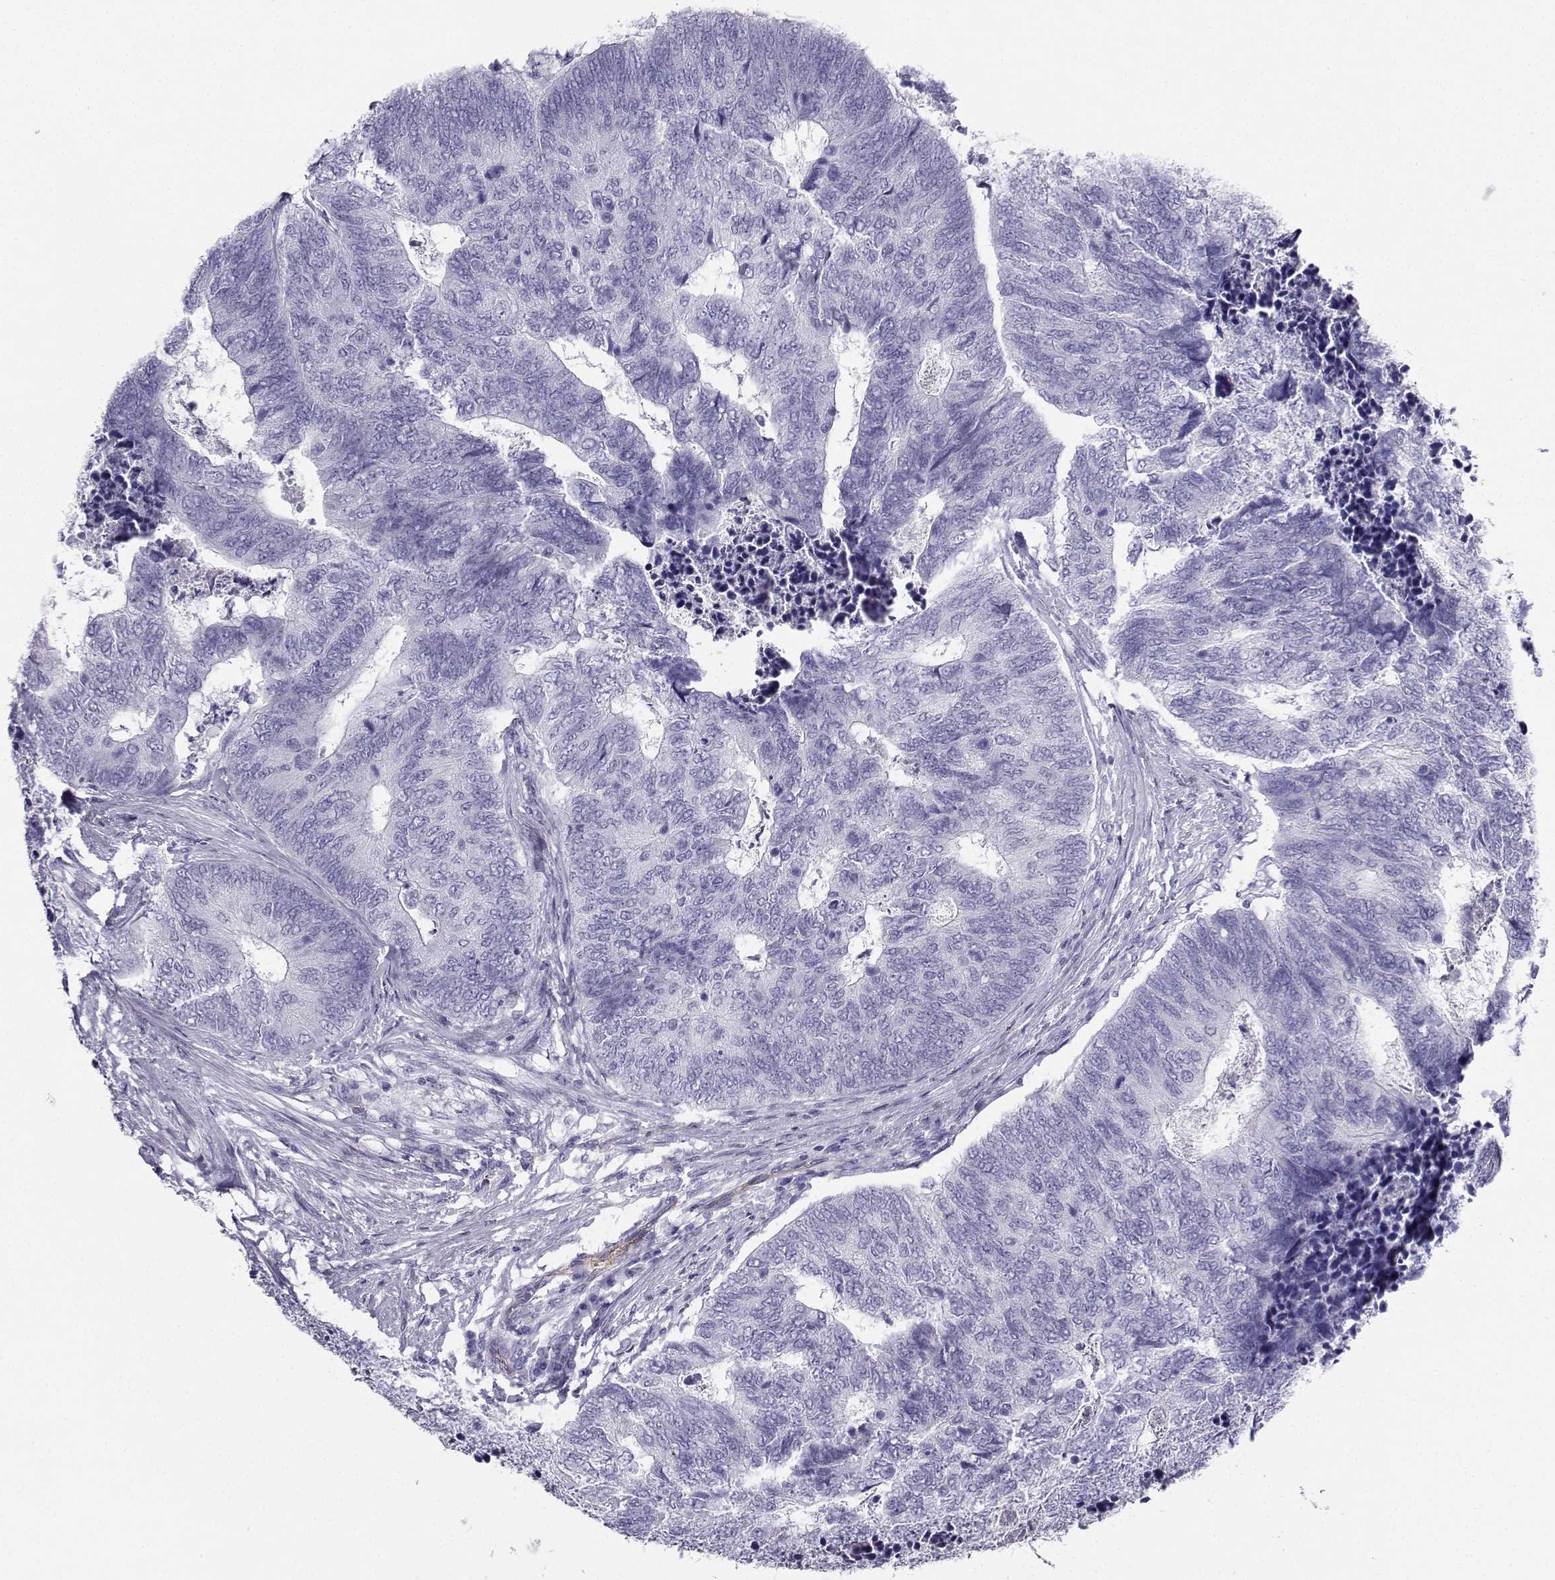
{"staining": {"intensity": "negative", "quantity": "none", "location": "none"}, "tissue": "colorectal cancer", "cell_type": "Tumor cells", "image_type": "cancer", "snomed": [{"axis": "morphology", "description": "Adenocarcinoma, NOS"}, {"axis": "topography", "description": "Colon"}], "caption": "This is an IHC photomicrograph of adenocarcinoma (colorectal). There is no expression in tumor cells.", "gene": "CD109", "patient": {"sex": "female", "age": 67}}